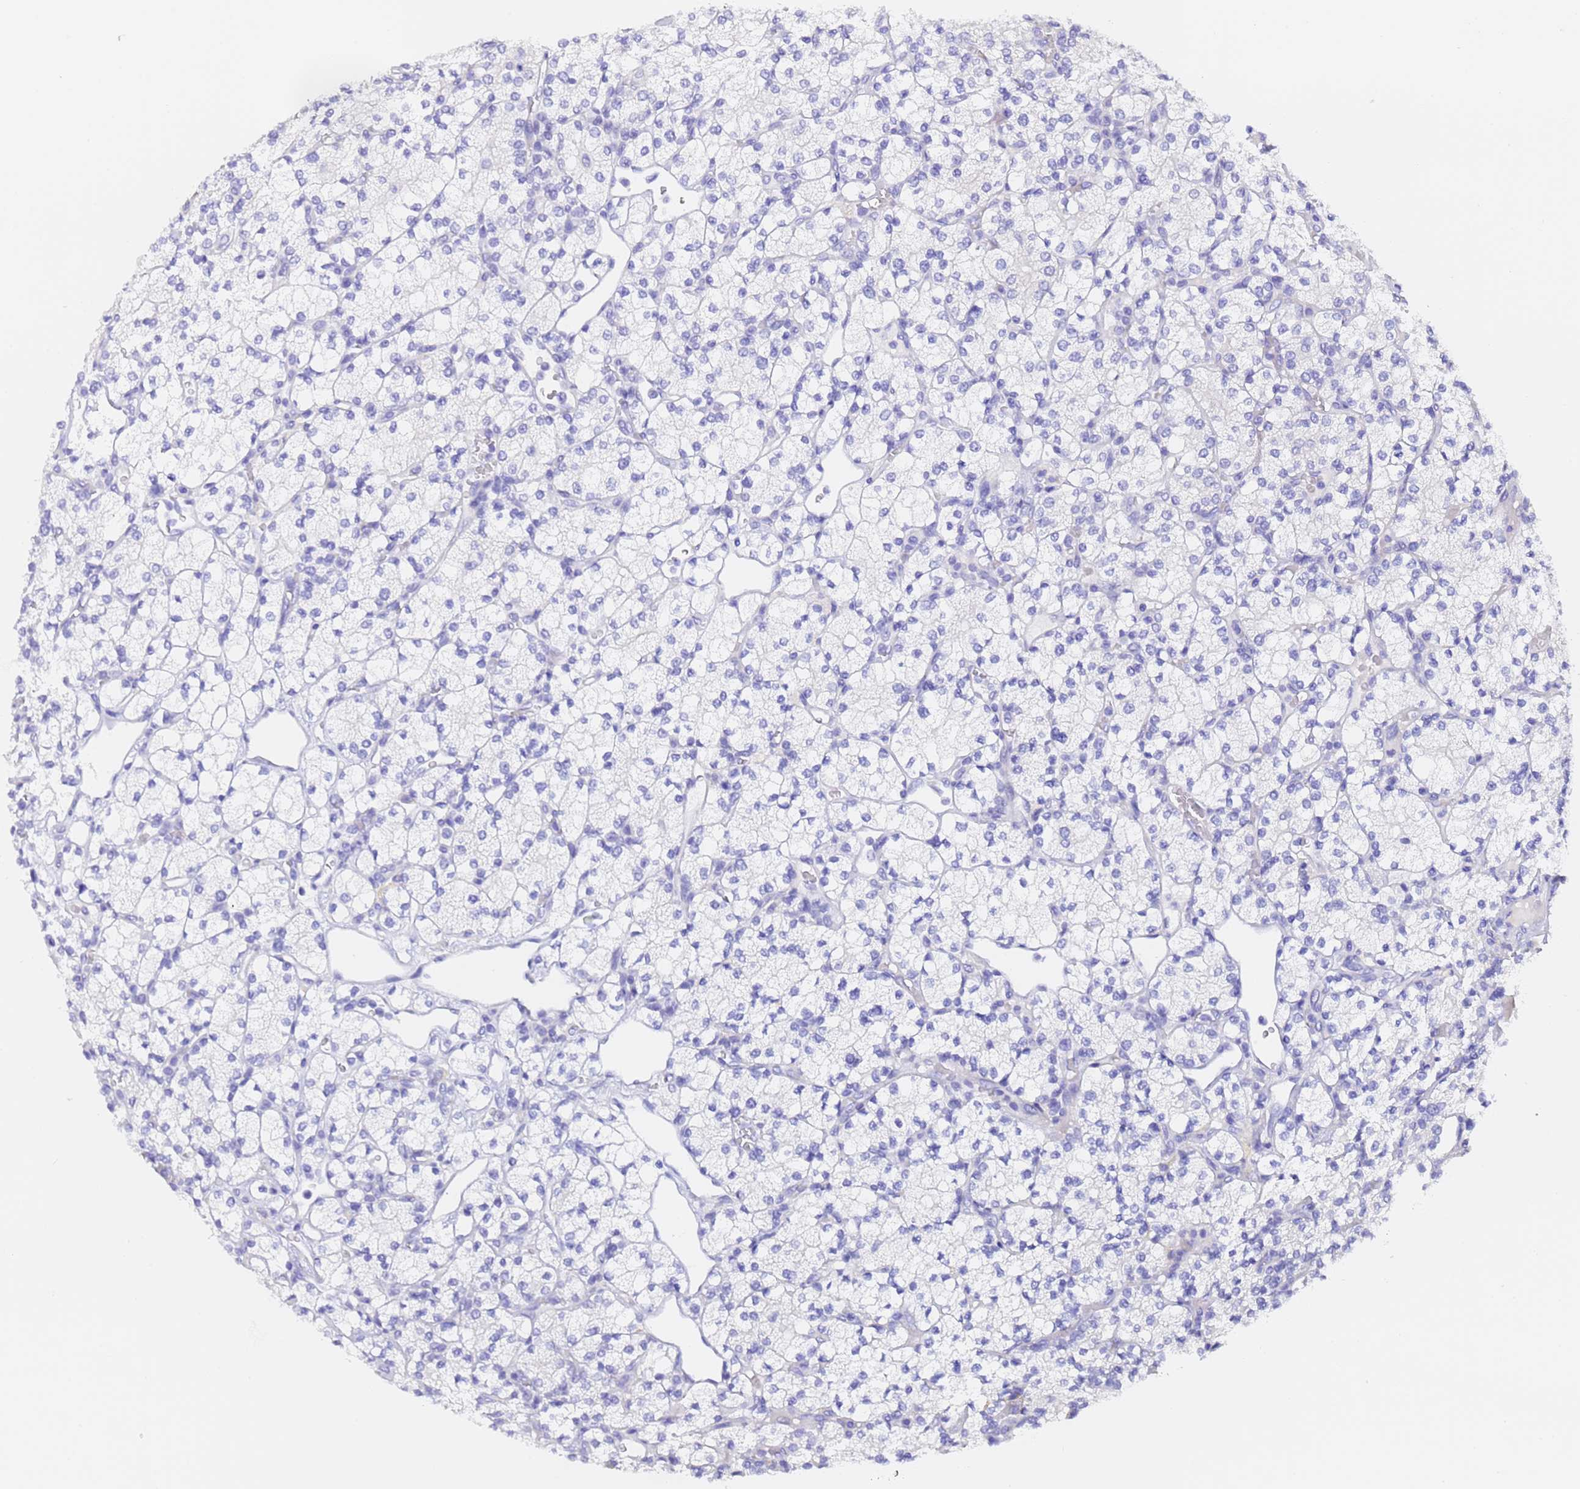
{"staining": {"intensity": "negative", "quantity": "none", "location": "none"}, "tissue": "renal cancer", "cell_type": "Tumor cells", "image_type": "cancer", "snomed": [{"axis": "morphology", "description": "Adenocarcinoma, NOS"}, {"axis": "topography", "description": "Kidney"}], "caption": "Immunohistochemistry of human adenocarcinoma (renal) exhibits no expression in tumor cells.", "gene": "GABRA1", "patient": {"sex": "male", "age": 77}}